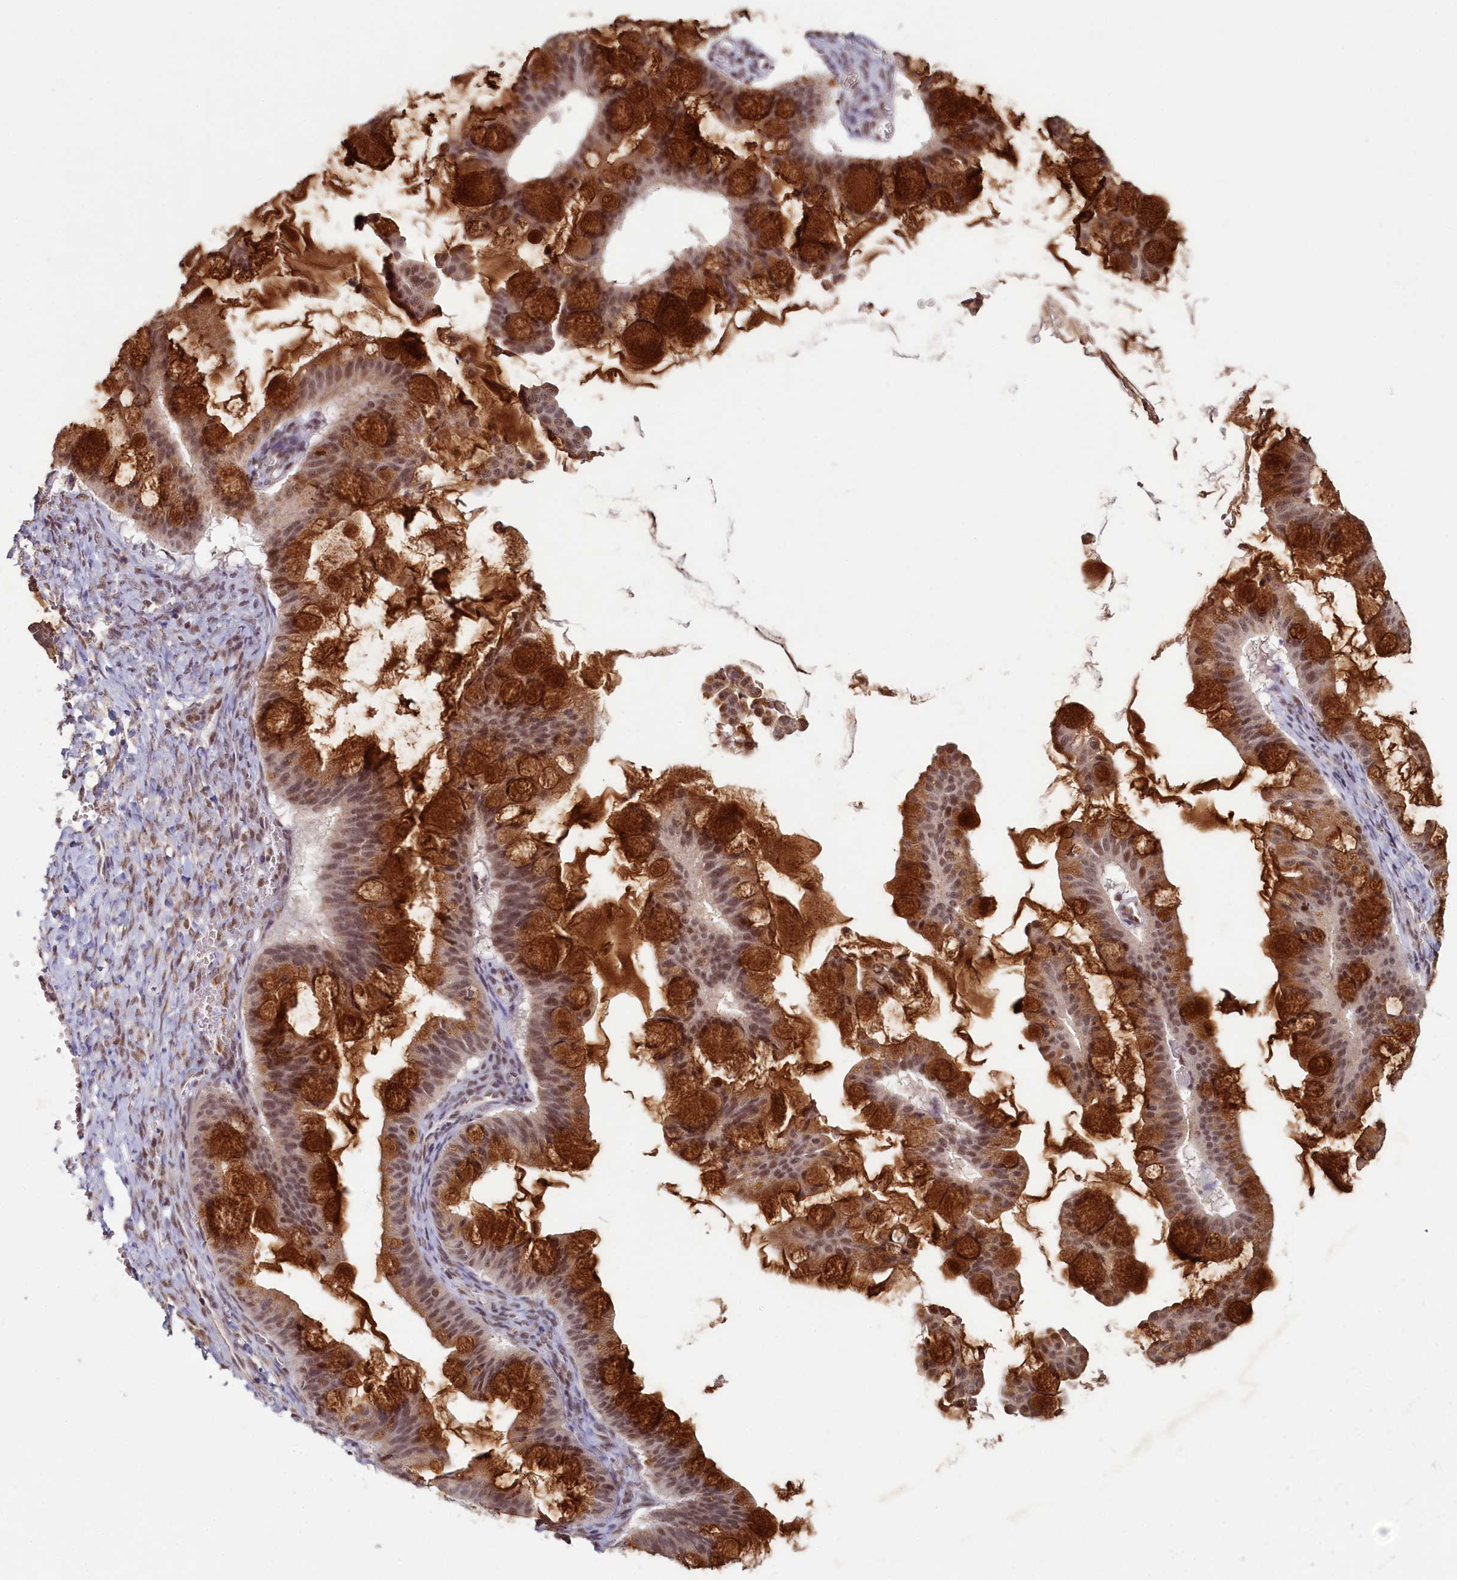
{"staining": {"intensity": "strong", "quantity": "25%-75%", "location": "cytoplasmic/membranous,nuclear"}, "tissue": "ovarian cancer", "cell_type": "Tumor cells", "image_type": "cancer", "snomed": [{"axis": "morphology", "description": "Cystadenocarcinoma, mucinous, NOS"}, {"axis": "topography", "description": "Ovary"}], "caption": "The photomicrograph displays a brown stain indicating the presence of a protein in the cytoplasmic/membranous and nuclear of tumor cells in ovarian cancer. Using DAB (brown) and hematoxylin (blue) stains, captured at high magnification using brightfield microscopy.", "gene": "PDE6D", "patient": {"sex": "female", "age": 73}}